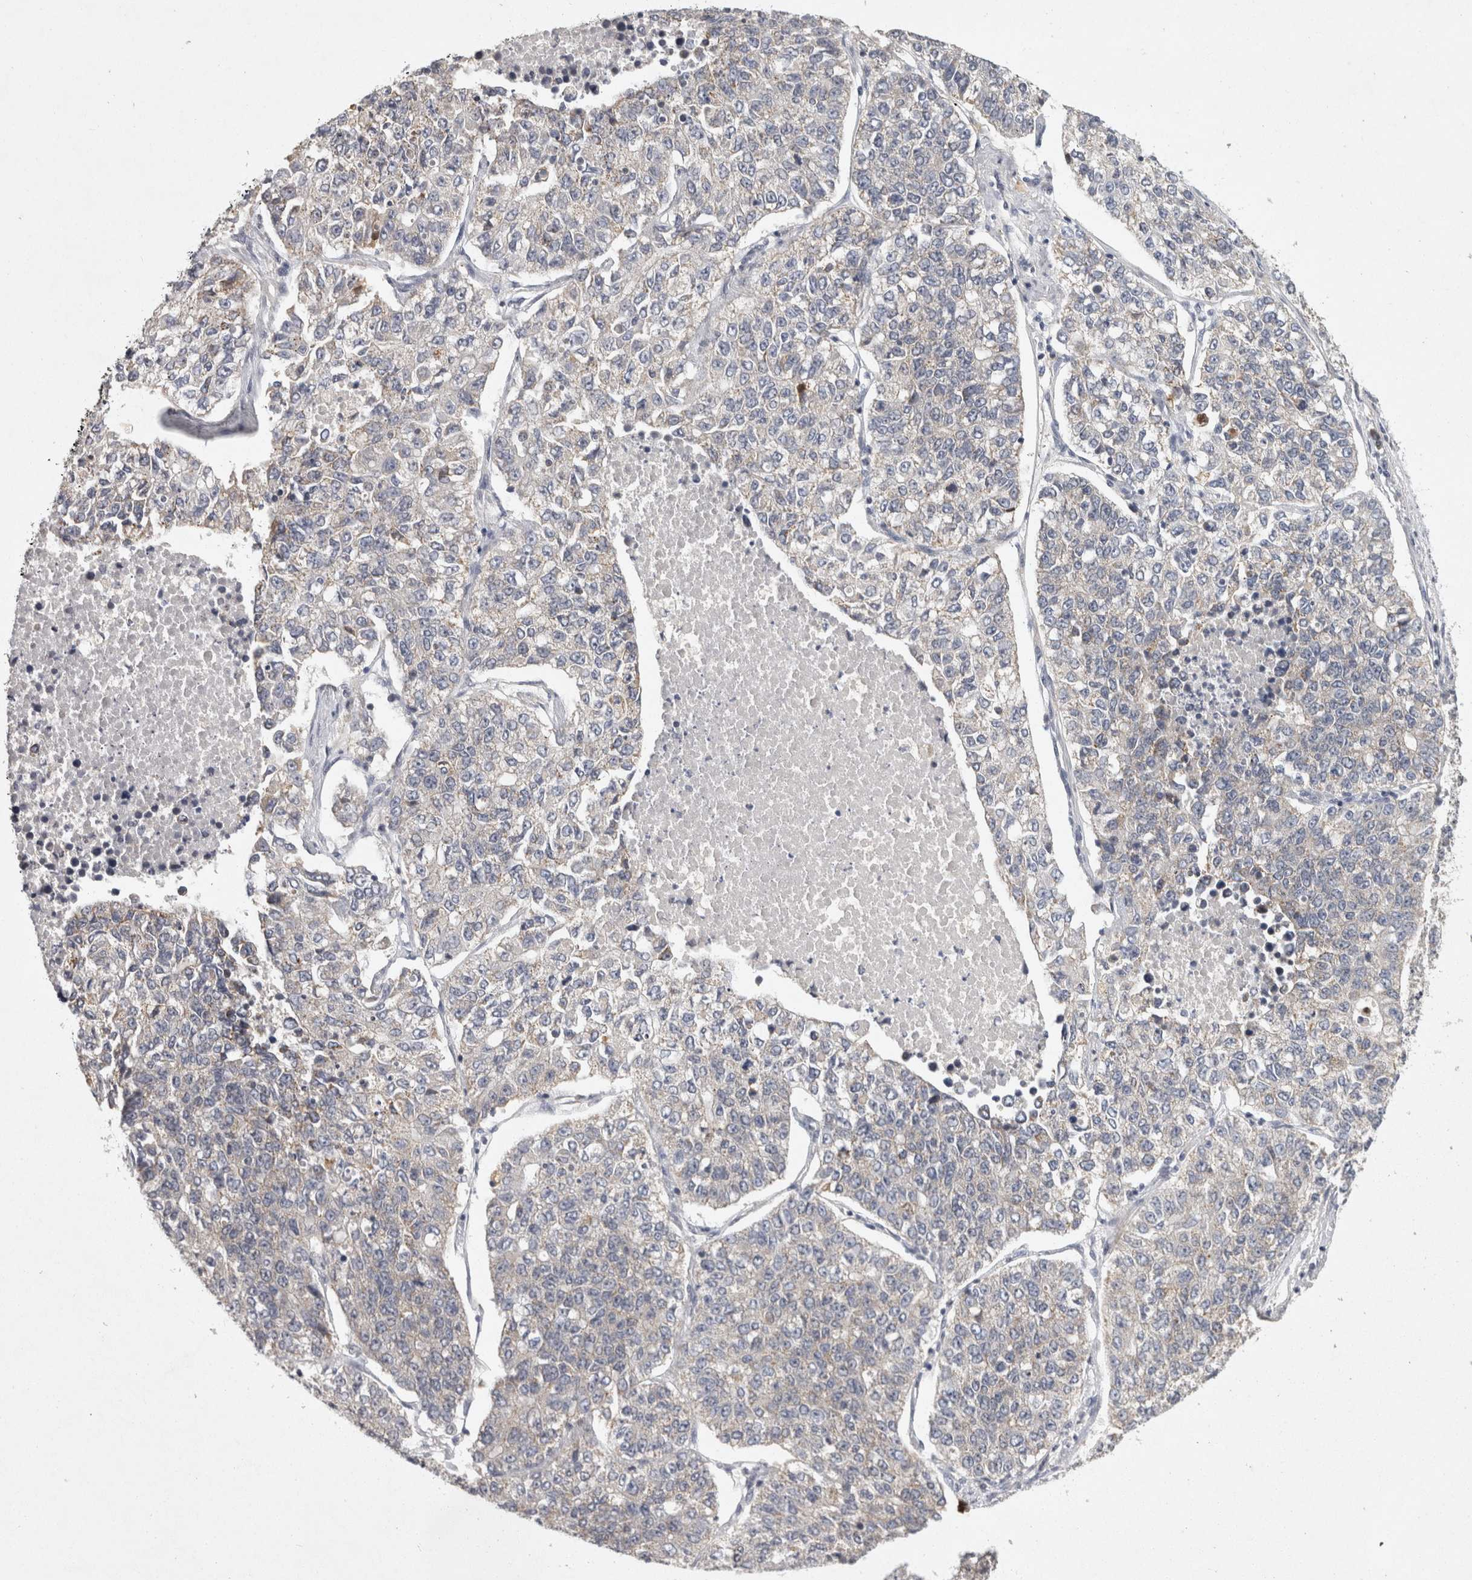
{"staining": {"intensity": "weak", "quantity": "<25%", "location": "cytoplasmic/membranous"}, "tissue": "lung cancer", "cell_type": "Tumor cells", "image_type": "cancer", "snomed": [{"axis": "morphology", "description": "Adenocarcinoma, NOS"}, {"axis": "topography", "description": "Lung"}], "caption": "There is no significant staining in tumor cells of lung adenocarcinoma. (DAB (3,3'-diaminobenzidine) immunohistochemistry (IHC) with hematoxylin counter stain).", "gene": "ACAT2", "patient": {"sex": "male", "age": 49}}